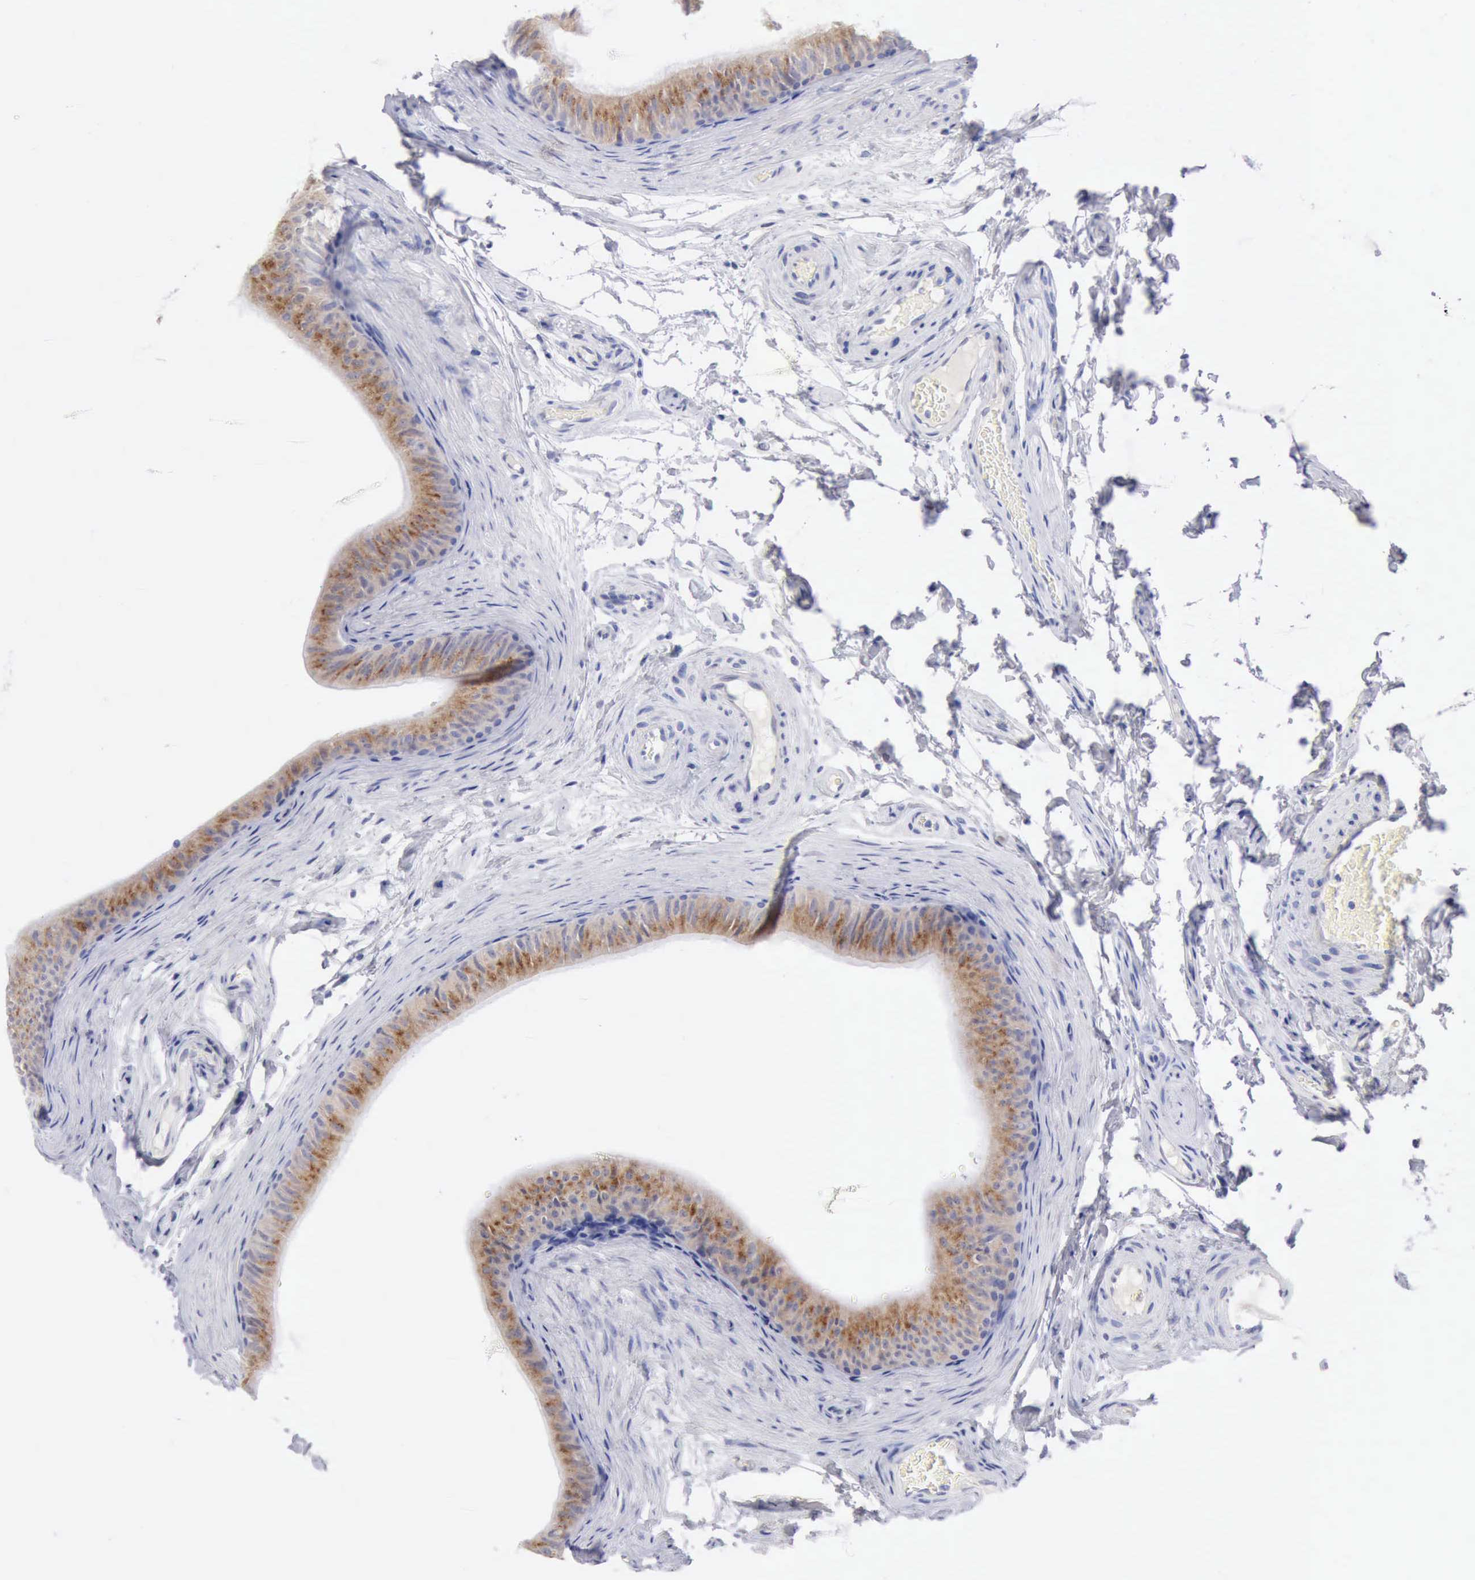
{"staining": {"intensity": "moderate", "quantity": ">75%", "location": "cytoplasmic/membranous"}, "tissue": "epididymis", "cell_type": "Glandular cells", "image_type": "normal", "snomed": [{"axis": "morphology", "description": "Normal tissue, NOS"}, {"axis": "topography", "description": "Testis"}, {"axis": "topography", "description": "Epididymis"}], "caption": "Immunohistochemical staining of unremarkable human epididymis reveals medium levels of moderate cytoplasmic/membranous expression in approximately >75% of glandular cells.", "gene": "ANGEL1", "patient": {"sex": "male", "age": 36}}